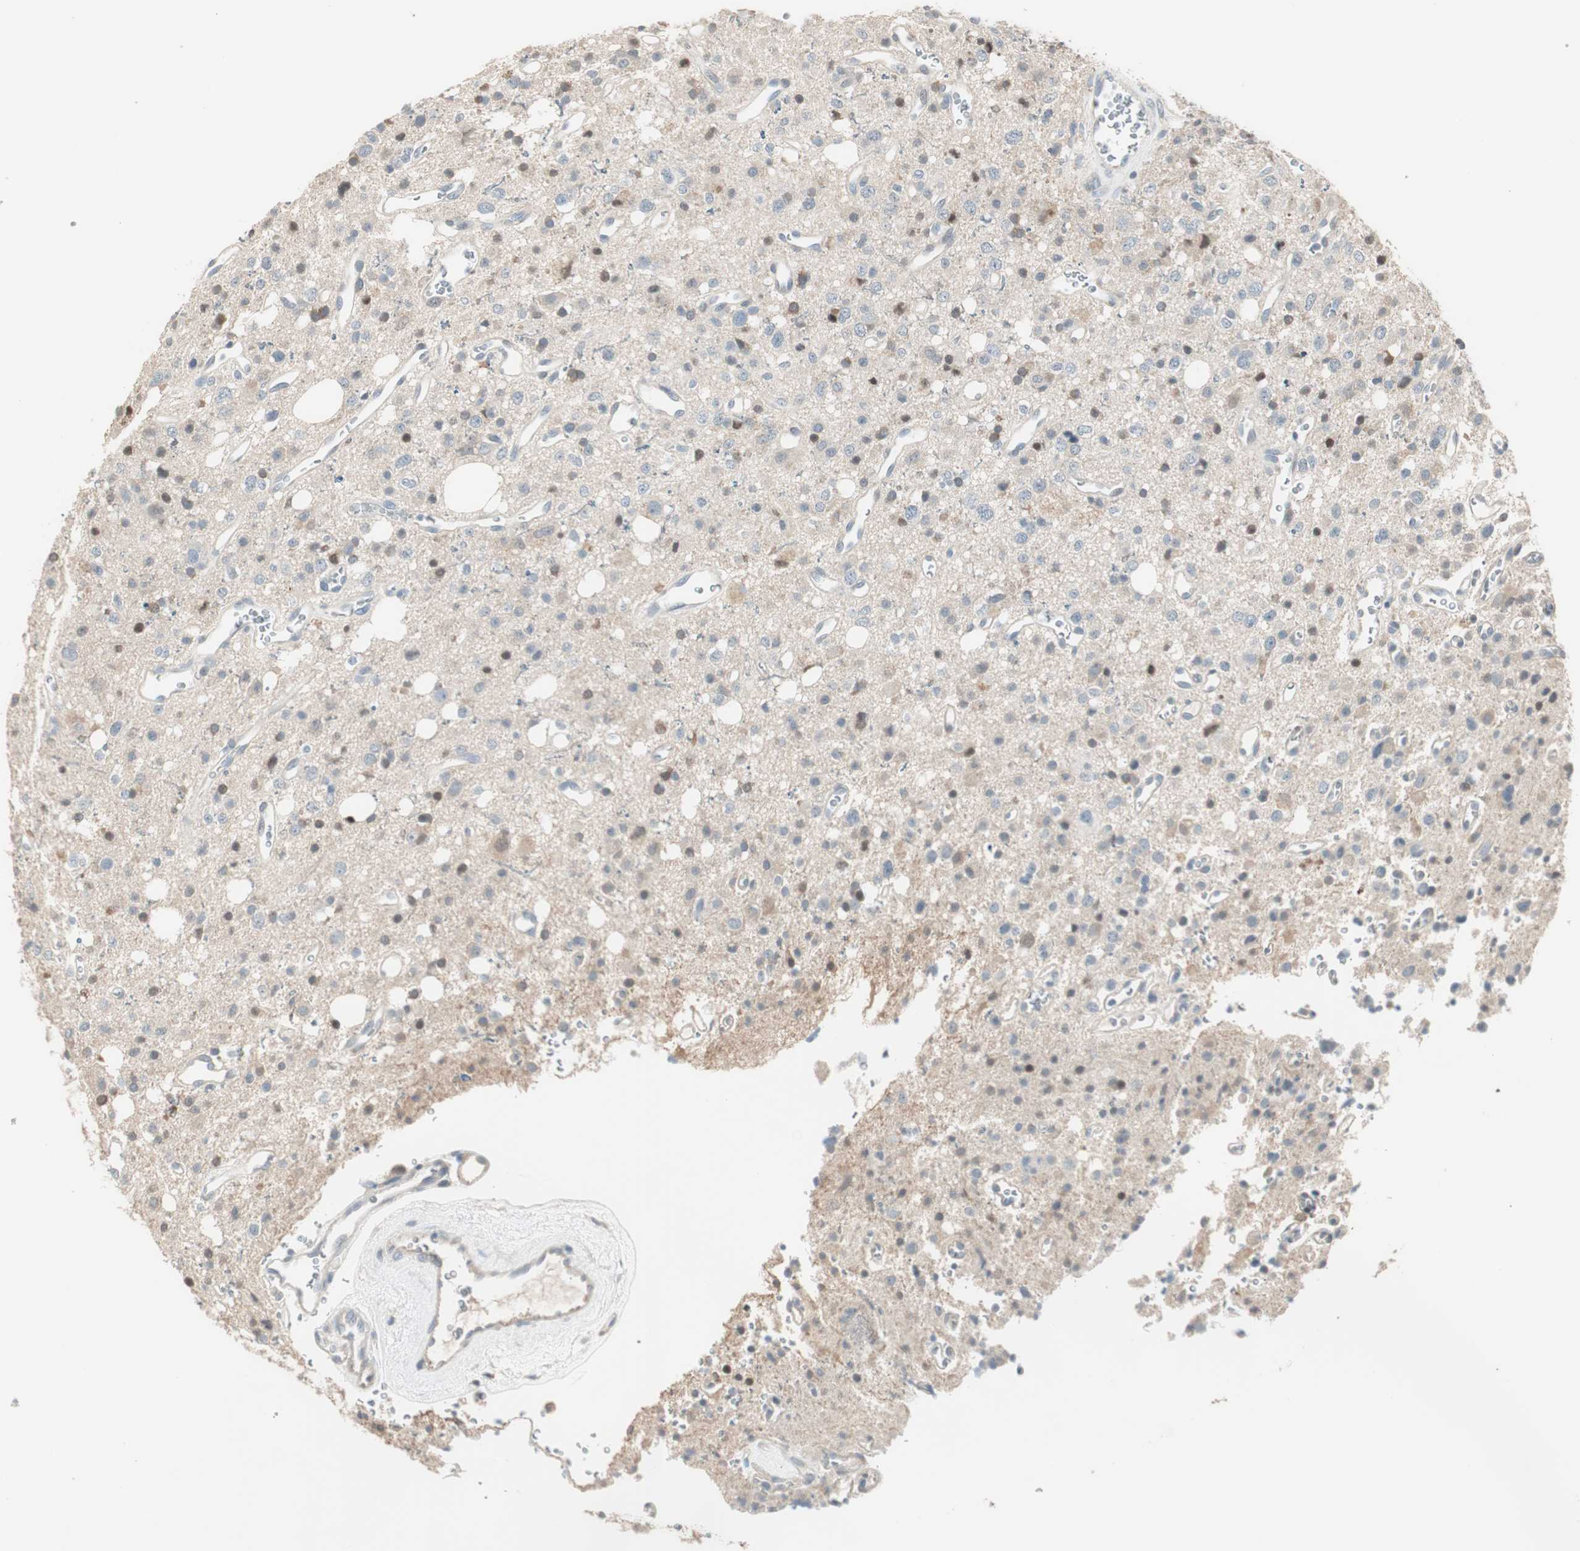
{"staining": {"intensity": "moderate", "quantity": "<25%", "location": "cytoplasmic/membranous,nuclear"}, "tissue": "glioma", "cell_type": "Tumor cells", "image_type": "cancer", "snomed": [{"axis": "morphology", "description": "Glioma, malignant, High grade"}, {"axis": "topography", "description": "Brain"}], "caption": "Tumor cells display moderate cytoplasmic/membranous and nuclear expression in about <25% of cells in glioma. The protein is stained brown, and the nuclei are stained in blue (DAB IHC with brightfield microscopy, high magnification).", "gene": "PDZK1", "patient": {"sex": "male", "age": 47}}